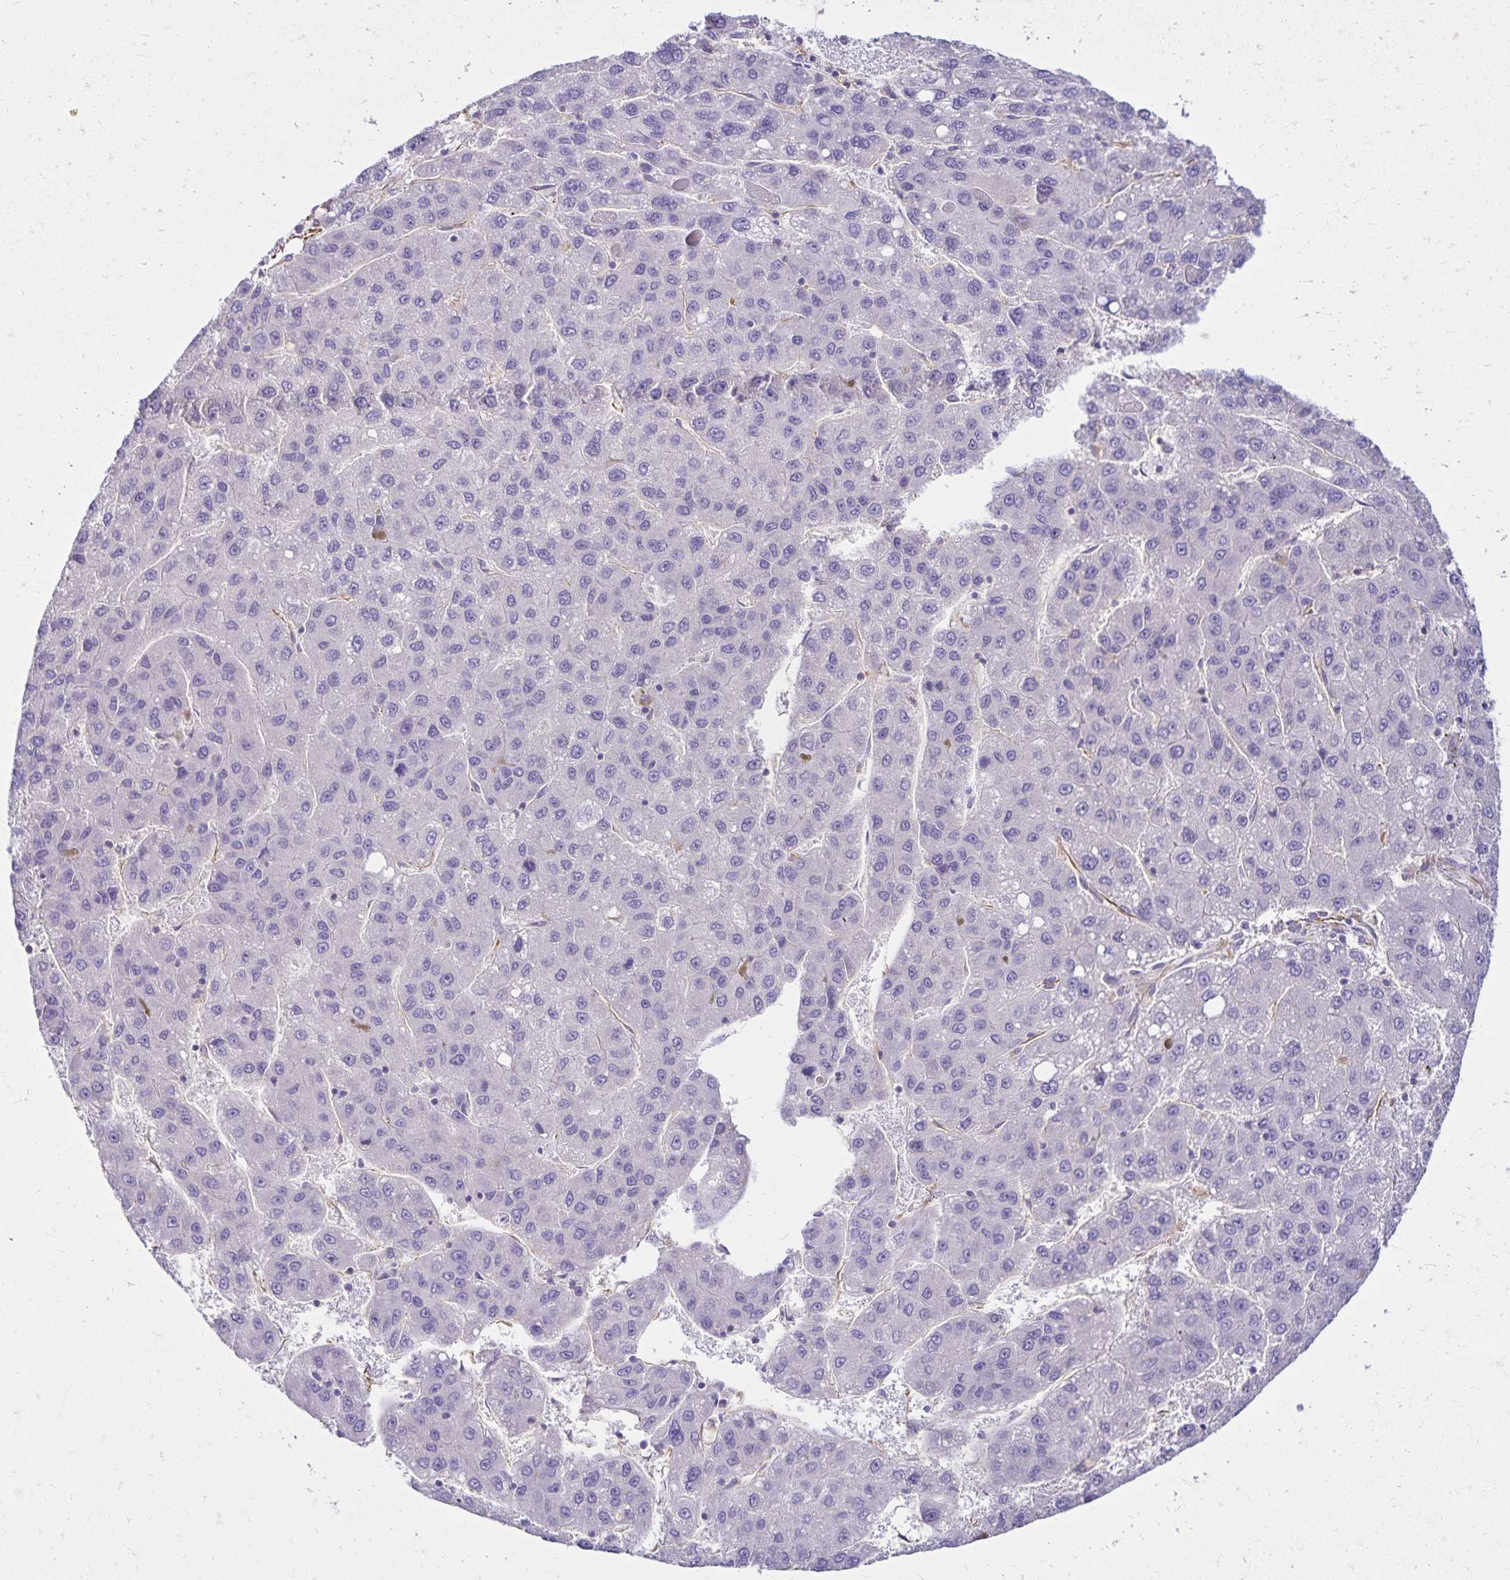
{"staining": {"intensity": "negative", "quantity": "none", "location": "none"}, "tissue": "liver cancer", "cell_type": "Tumor cells", "image_type": "cancer", "snomed": [{"axis": "morphology", "description": "Carcinoma, Hepatocellular, NOS"}, {"axis": "topography", "description": "Liver"}], "caption": "Immunohistochemistry of liver hepatocellular carcinoma shows no staining in tumor cells.", "gene": "TRPV6", "patient": {"sex": "female", "age": 82}}